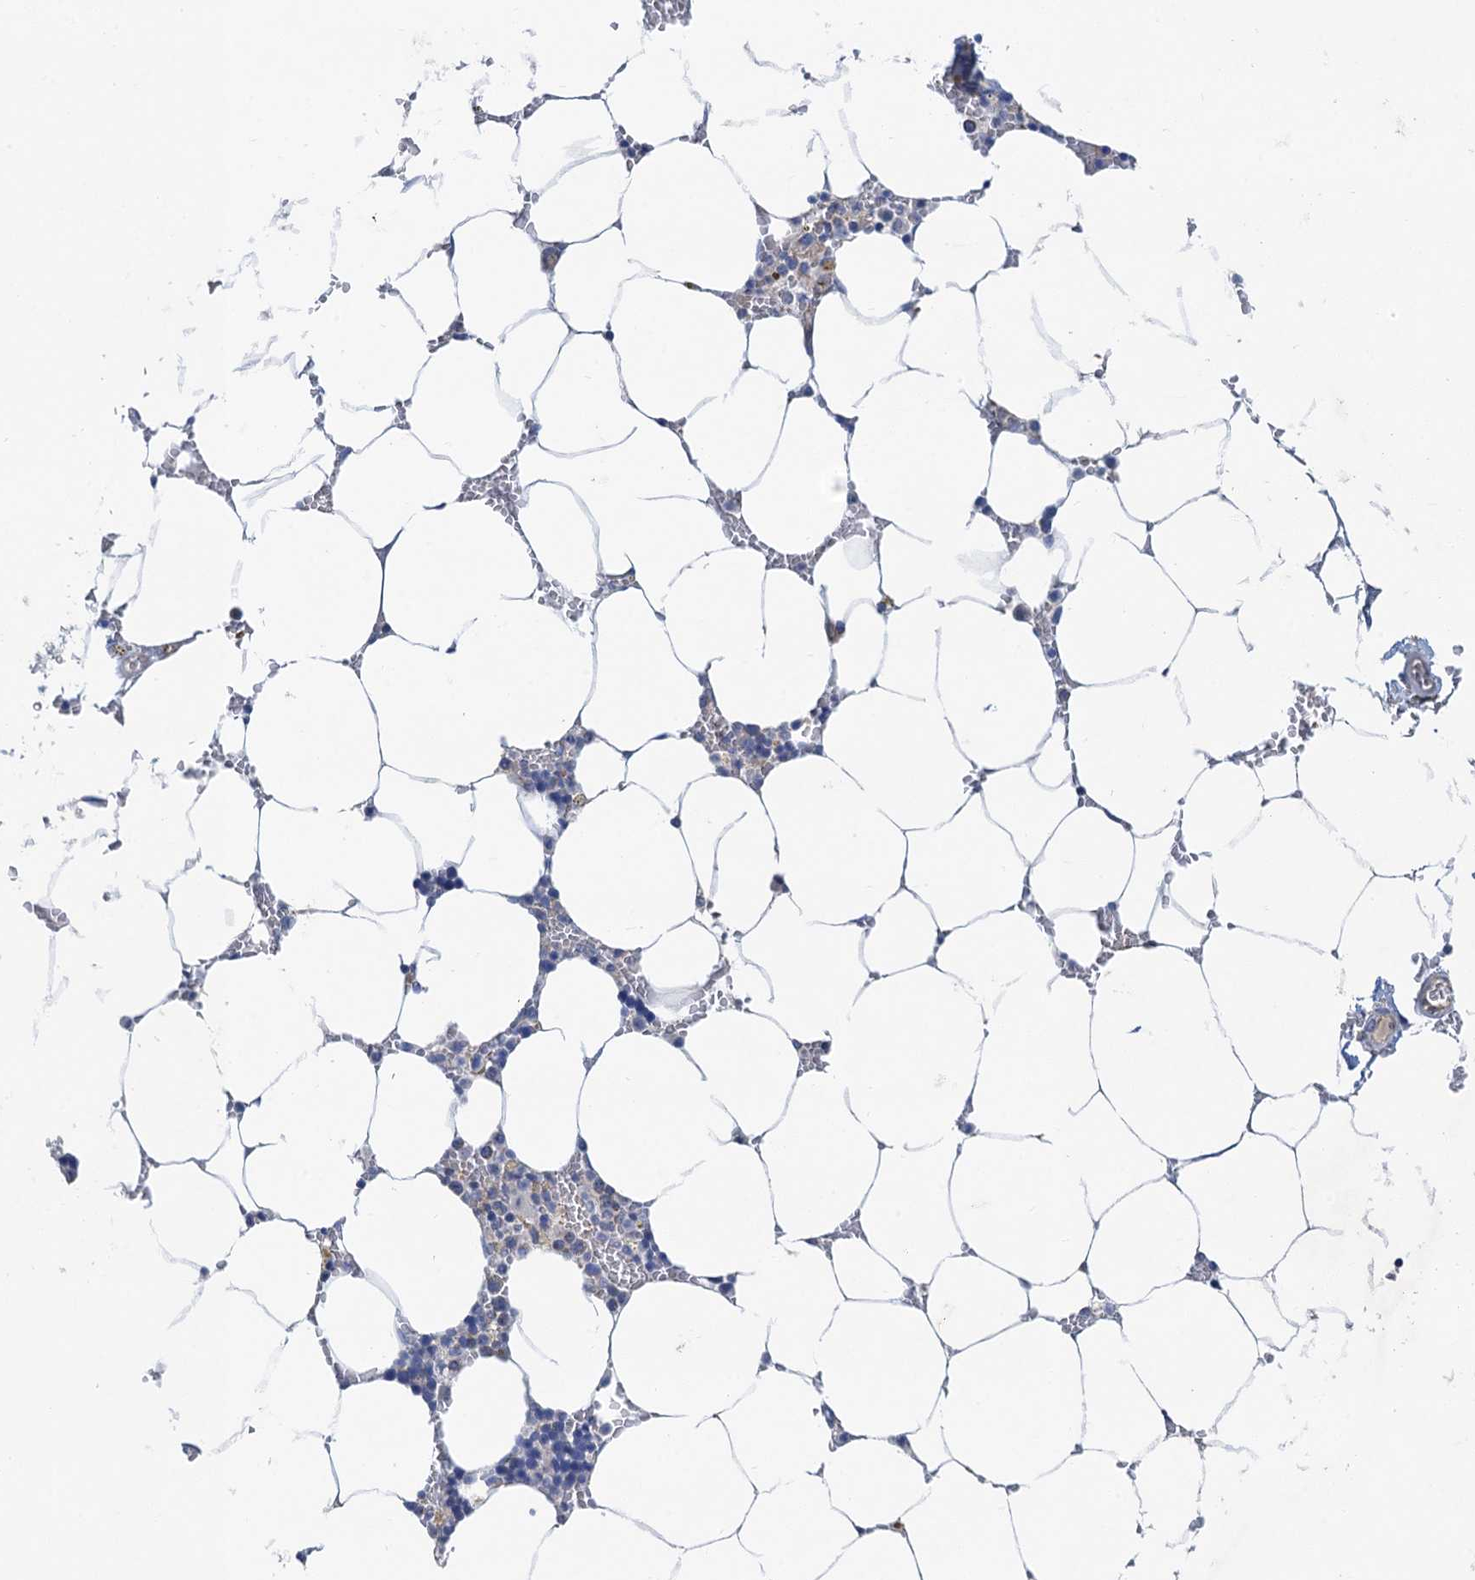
{"staining": {"intensity": "negative", "quantity": "none", "location": "none"}, "tissue": "bone marrow", "cell_type": "Hematopoietic cells", "image_type": "normal", "snomed": [{"axis": "morphology", "description": "Normal tissue, NOS"}, {"axis": "topography", "description": "Bone marrow"}], "caption": "DAB immunohistochemical staining of unremarkable bone marrow displays no significant positivity in hematopoietic cells. The staining was performed using DAB (3,3'-diaminobenzidine) to visualize the protein expression in brown, while the nuclei were stained in blue with hematoxylin (Magnification: 20x).", "gene": "PLLP", "patient": {"sex": "male", "age": 70}}